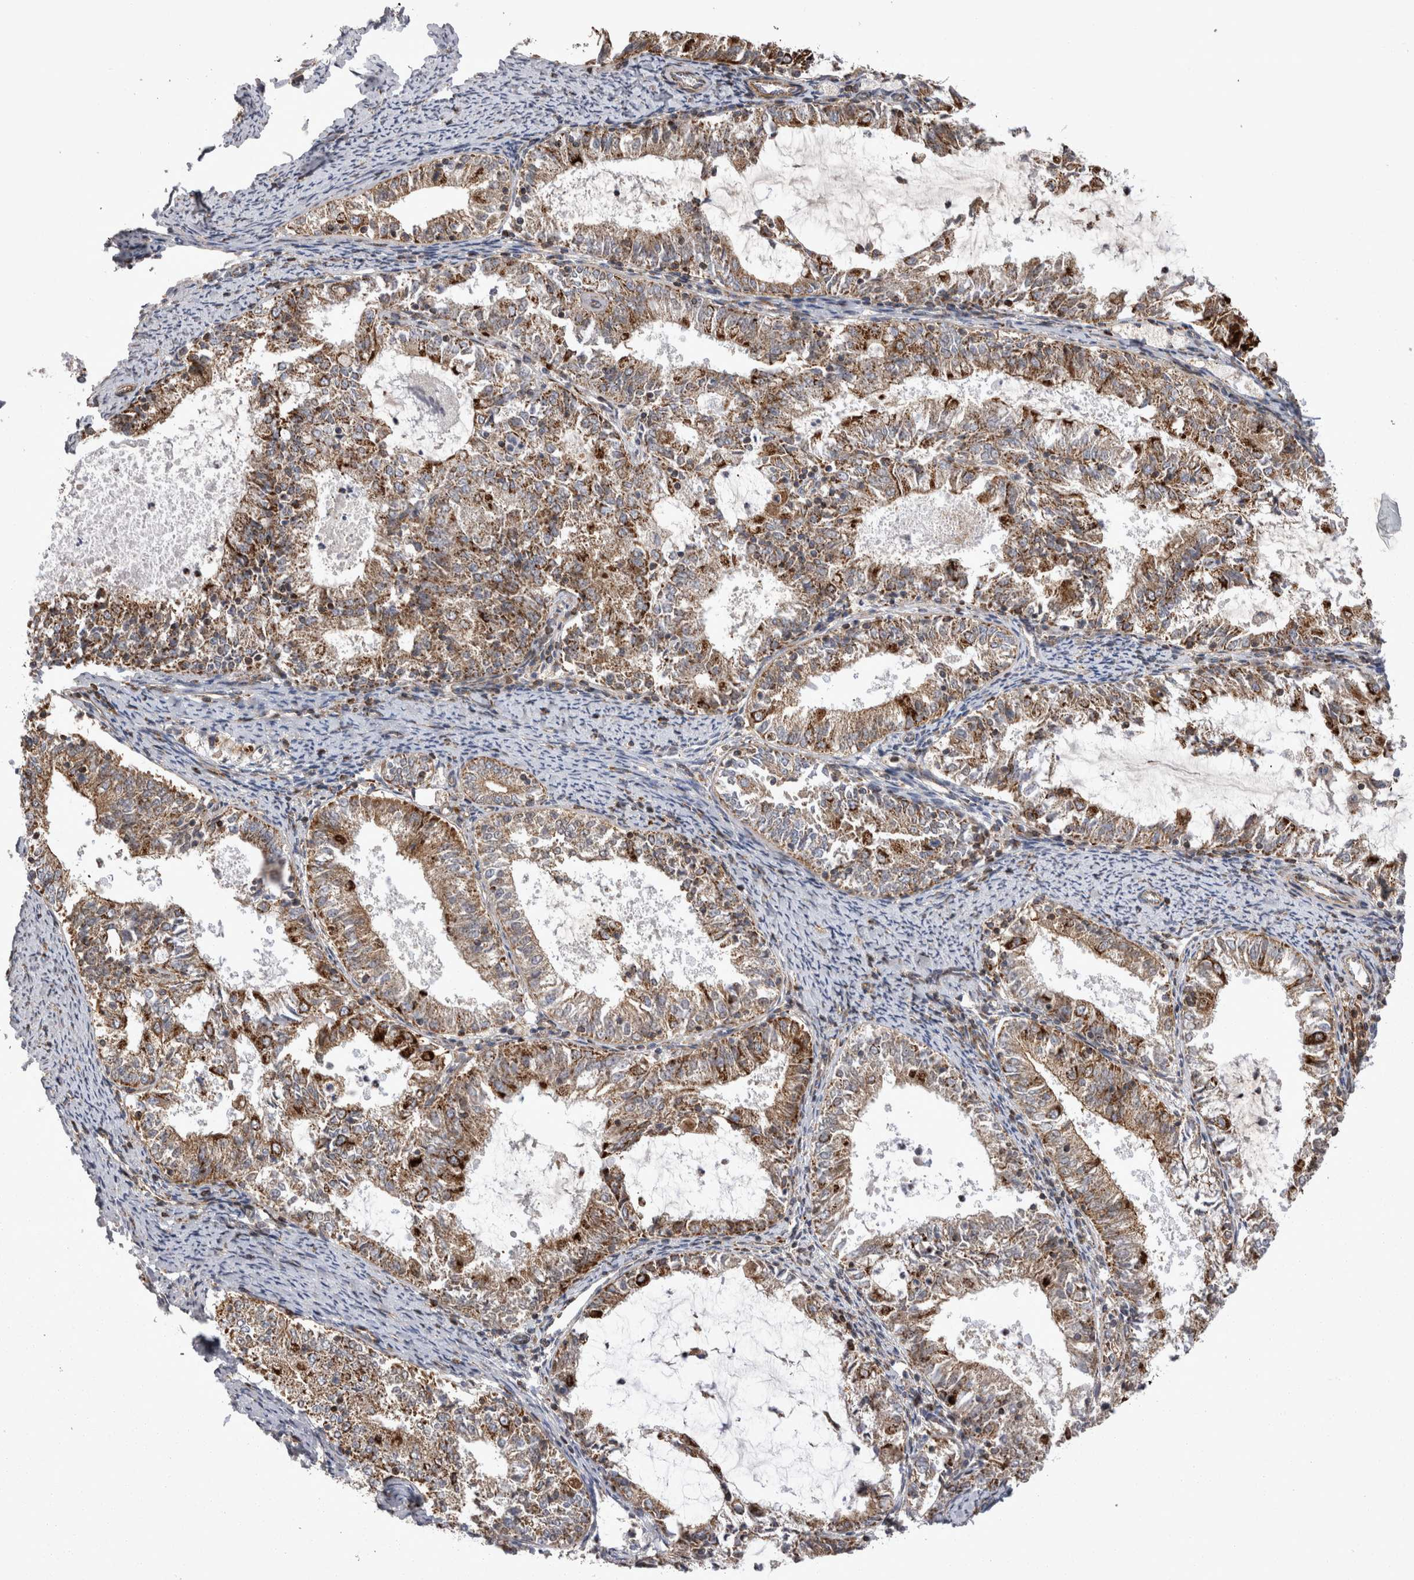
{"staining": {"intensity": "strong", "quantity": ">75%", "location": "cytoplasmic/membranous"}, "tissue": "endometrial cancer", "cell_type": "Tumor cells", "image_type": "cancer", "snomed": [{"axis": "morphology", "description": "Adenocarcinoma, NOS"}, {"axis": "topography", "description": "Endometrium"}], "caption": "Endometrial cancer (adenocarcinoma) tissue exhibits strong cytoplasmic/membranous expression in approximately >75% of tumor cells, visualized by immunohistochemistry.", "gene": "TSPOAP1", "patient": {"sex": "female", "age": 57}}